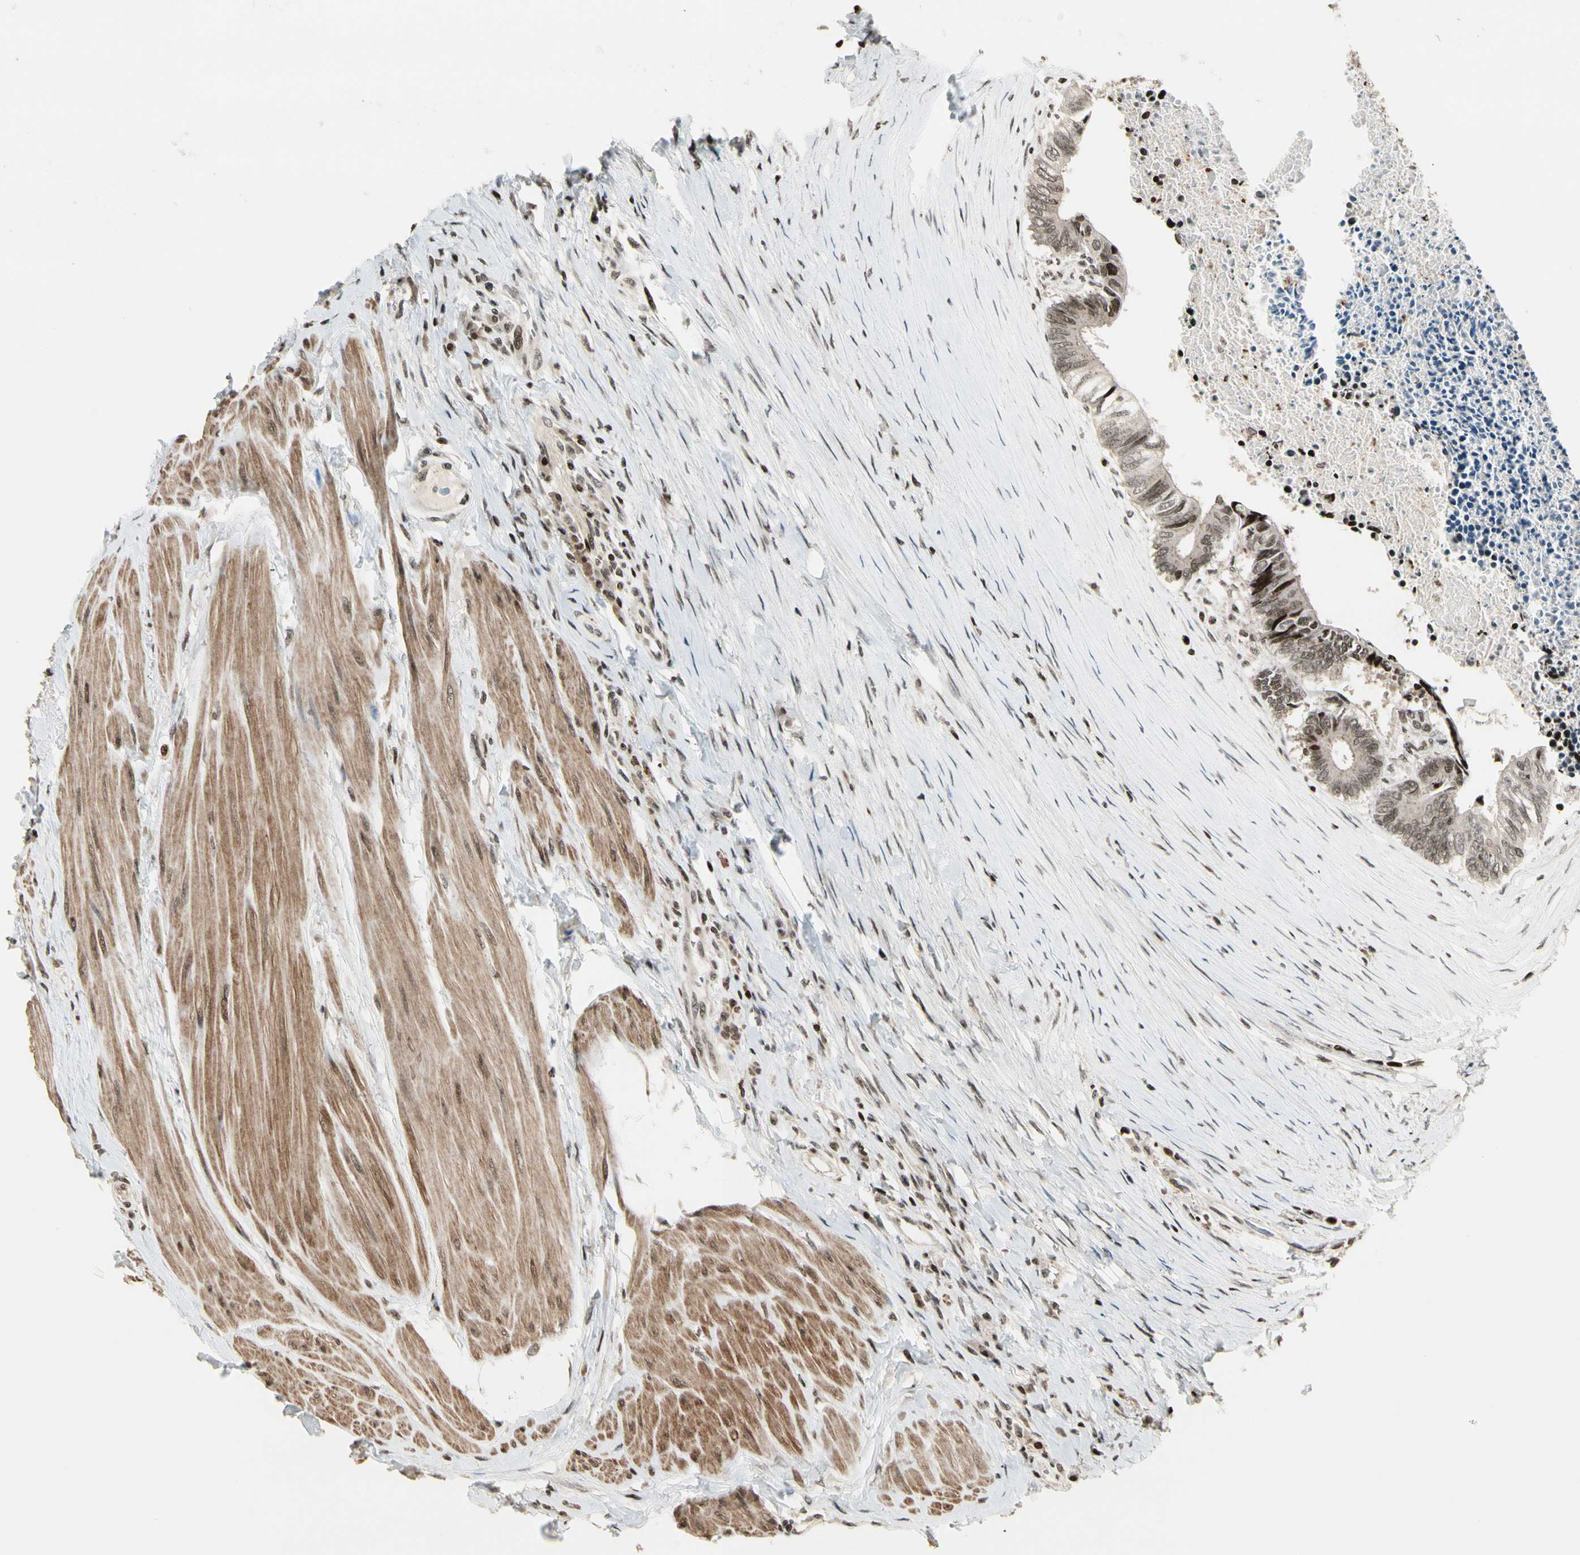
{"staining": {"intensity": "weak", "quantity": ">75%", "location": "nuclear"}, "tissue": "colorectal cancer", "cell_type": "Tumor cells", "image_type": "cancer", "snomed": [{"axis": "morphology", "description": "Adenocarcinoma, NOS"}, {"axis": "topography", "description": "Rectum"}], "caption": "Immunohistochemistry (IHC) of human colorectal adenocarcinoma exhibits low levels of weak nuclear expression in about >75% of tumor cells.", "gene": "TSHZ3", "patient": {"sex": "male", "age": 63}}